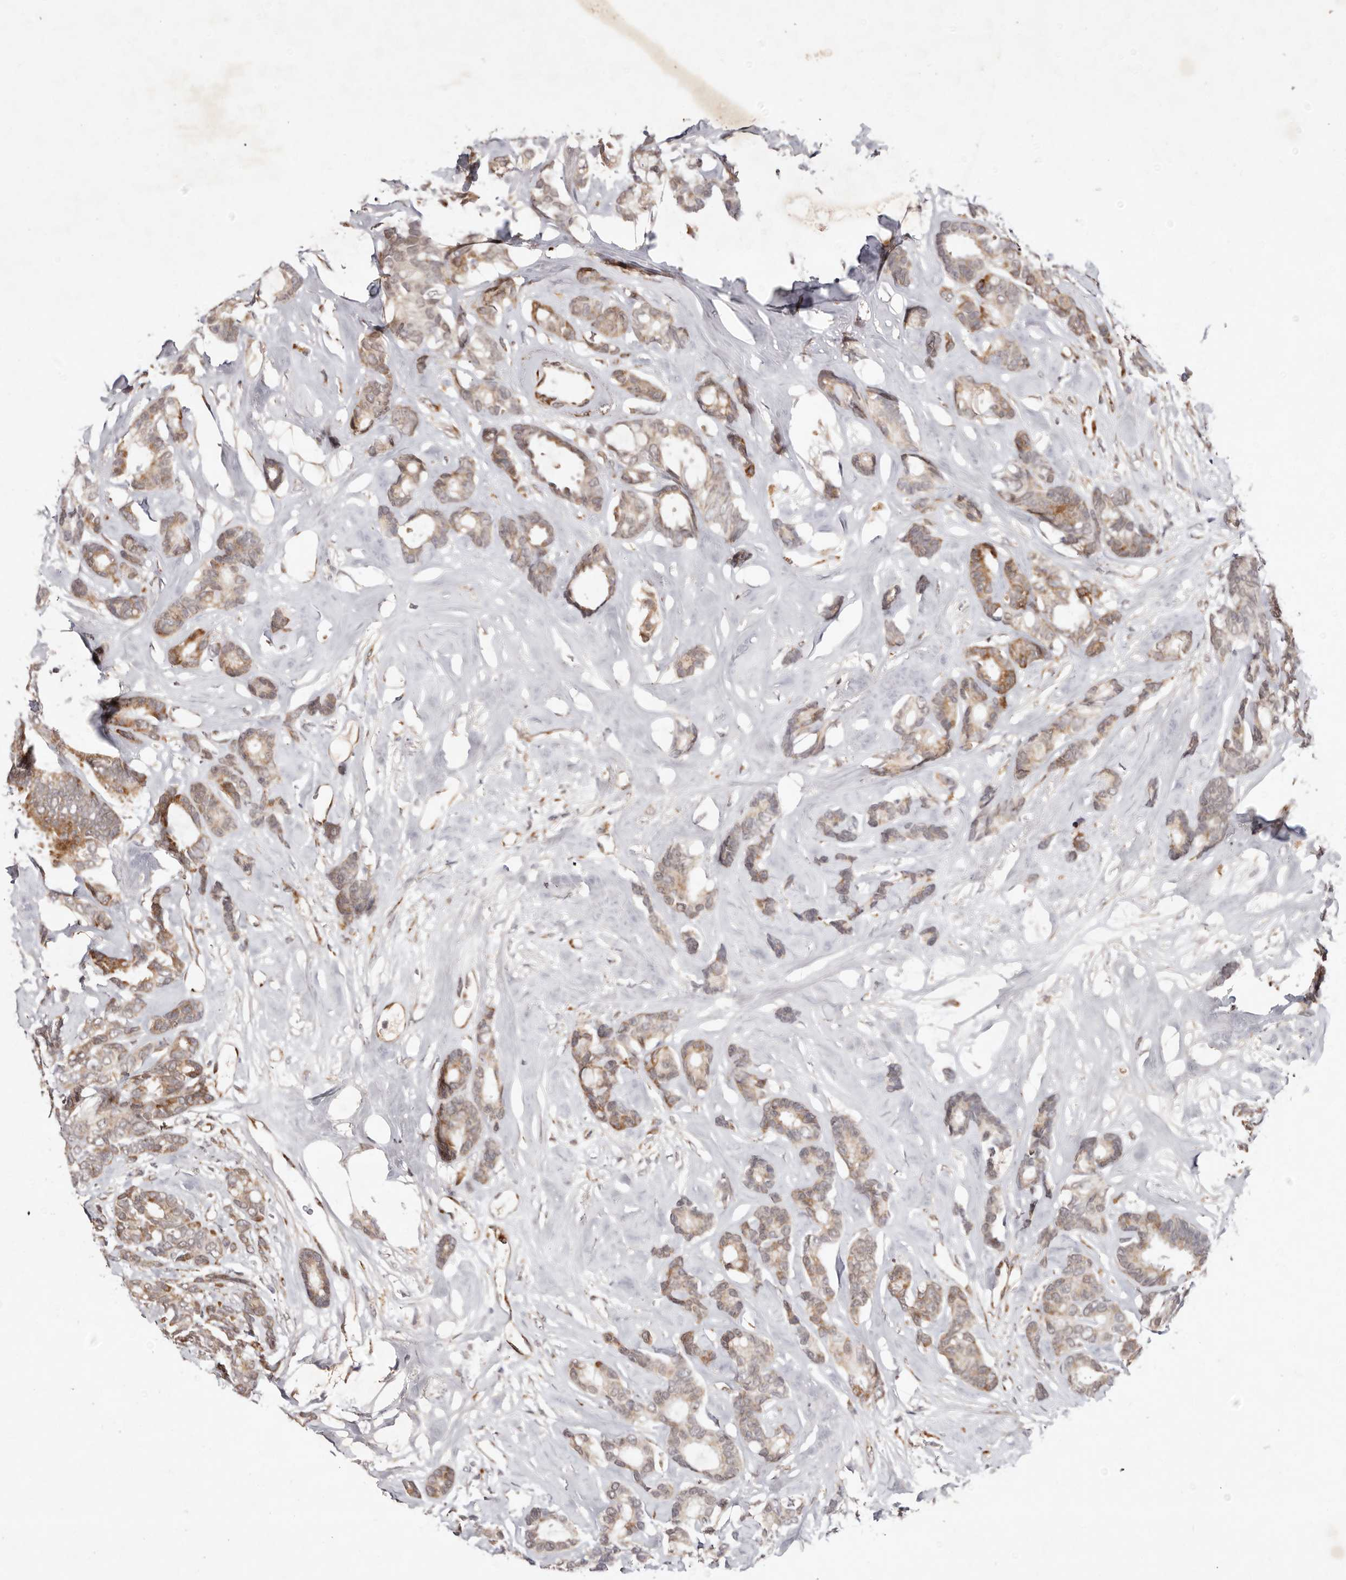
{"staining": {"intensity": "moderate", "quantity": ">75%", "location": "cytoplasmic/membranous"}, "tissue": "breast cancer", "cell_type": "Tumor cells", "image_type": "cancer", "snomed": [{"axis": "morphology", "description": "Duct carcinoma"}, {"axis": "topography", "description": "Breast"}], "caption": "Protein staining by IHC exhibits moderate cytoplasmic/membranous positivity in approximately >75% of tumor cells in infiltrating ductal carcinoma (breast).", "gene": "BCL2L15", "patient": {"sex": "female", "age": 87}}